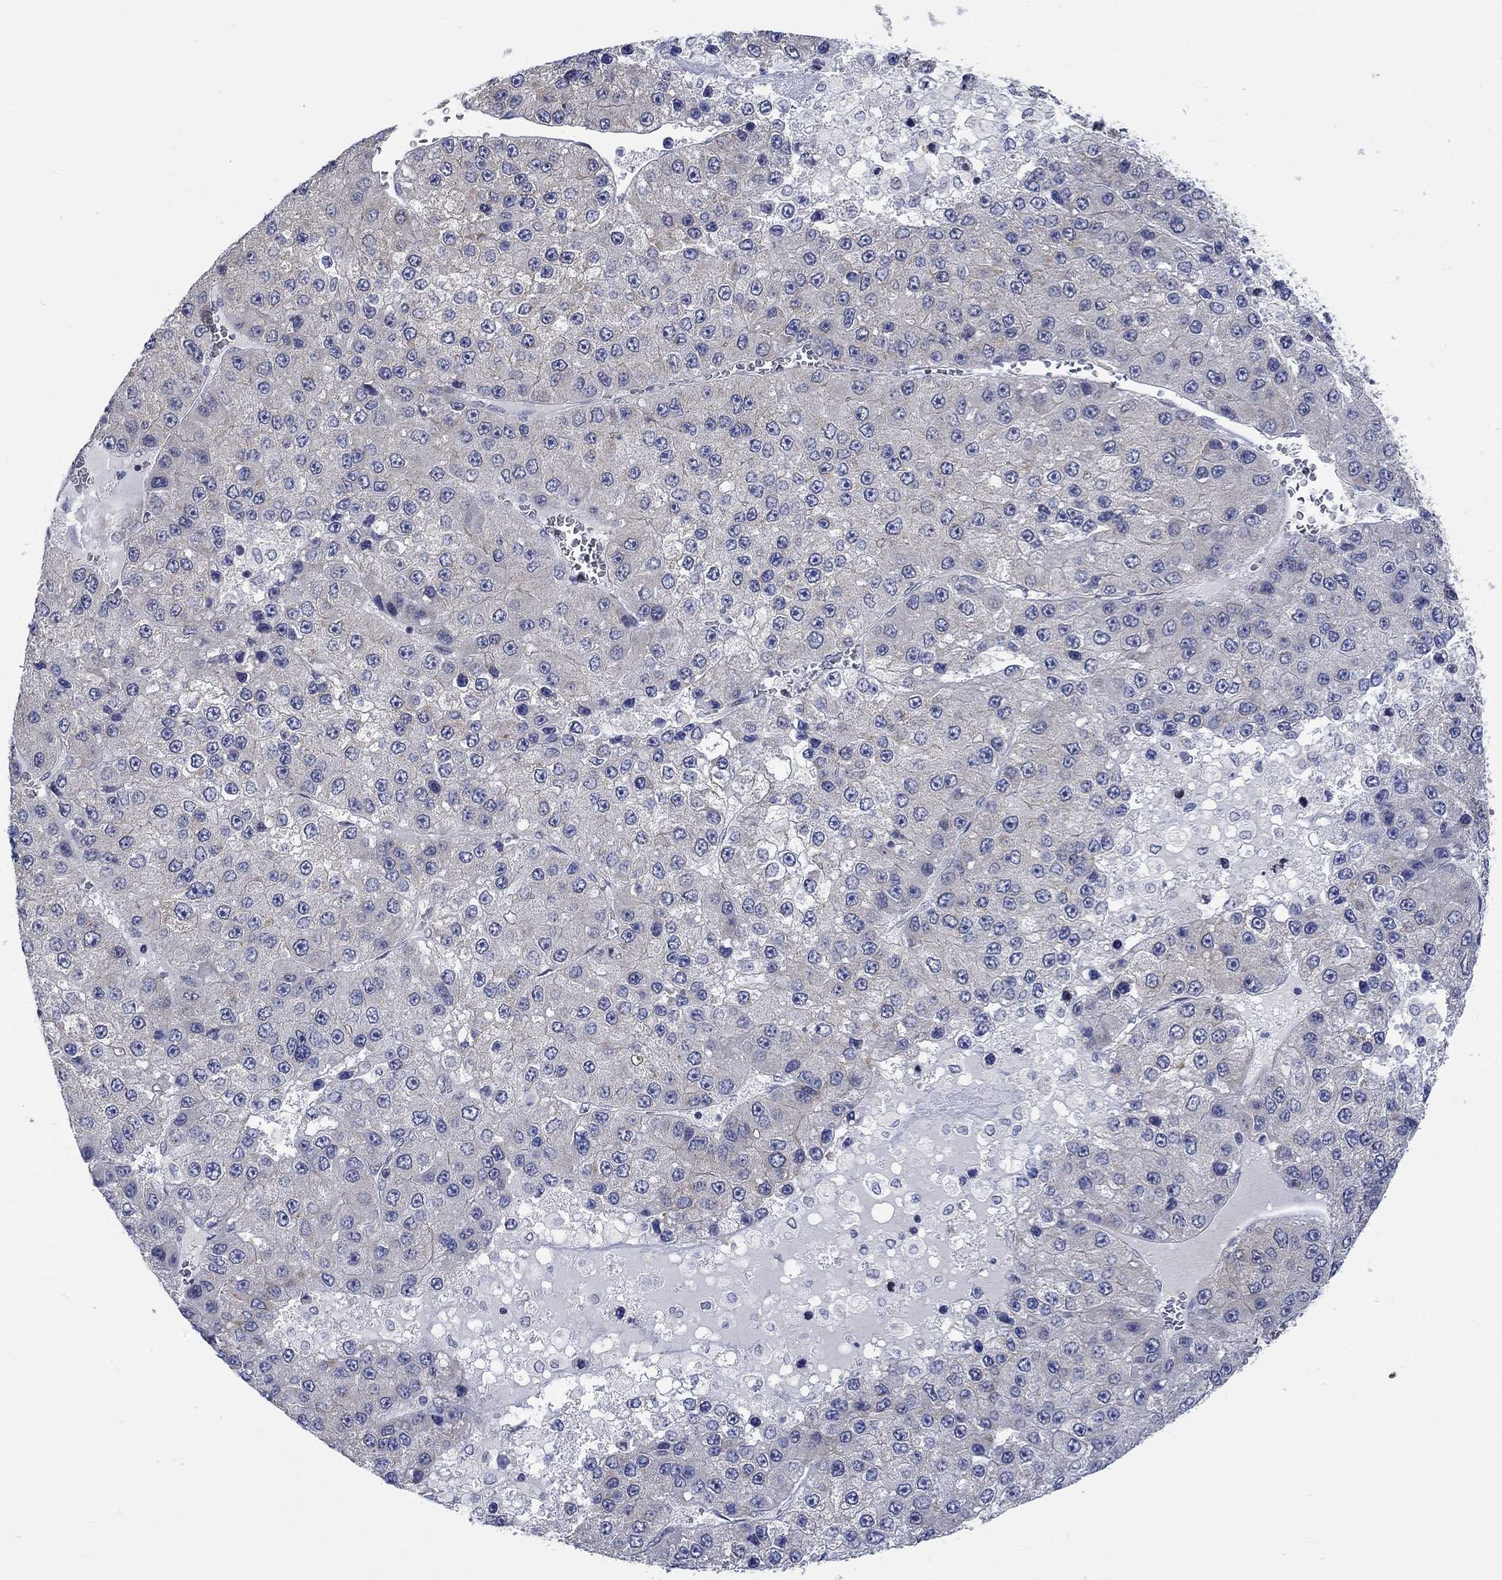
{"staining": {"intensity": "weak", "quantity": "25%-75%", "location": "cytoplasmic/membranous"}, "tissue": "liver cancer", "cell_type": "Tumor cells", "image_type": "cancer", "snomed": [{"axis": "morphology", "description": "Carcinoma, Hepatocellular, NOS"}, {"axis": "topography", "description": "Liver"}], "caption": "An image of human liver hepatocellular carcinoma stained for a protein reveals weak cytoplasmic/membranous brown staining in tumor cells.", "gene": "WASF1", "patient": {"sex": "female", "age": 73}}